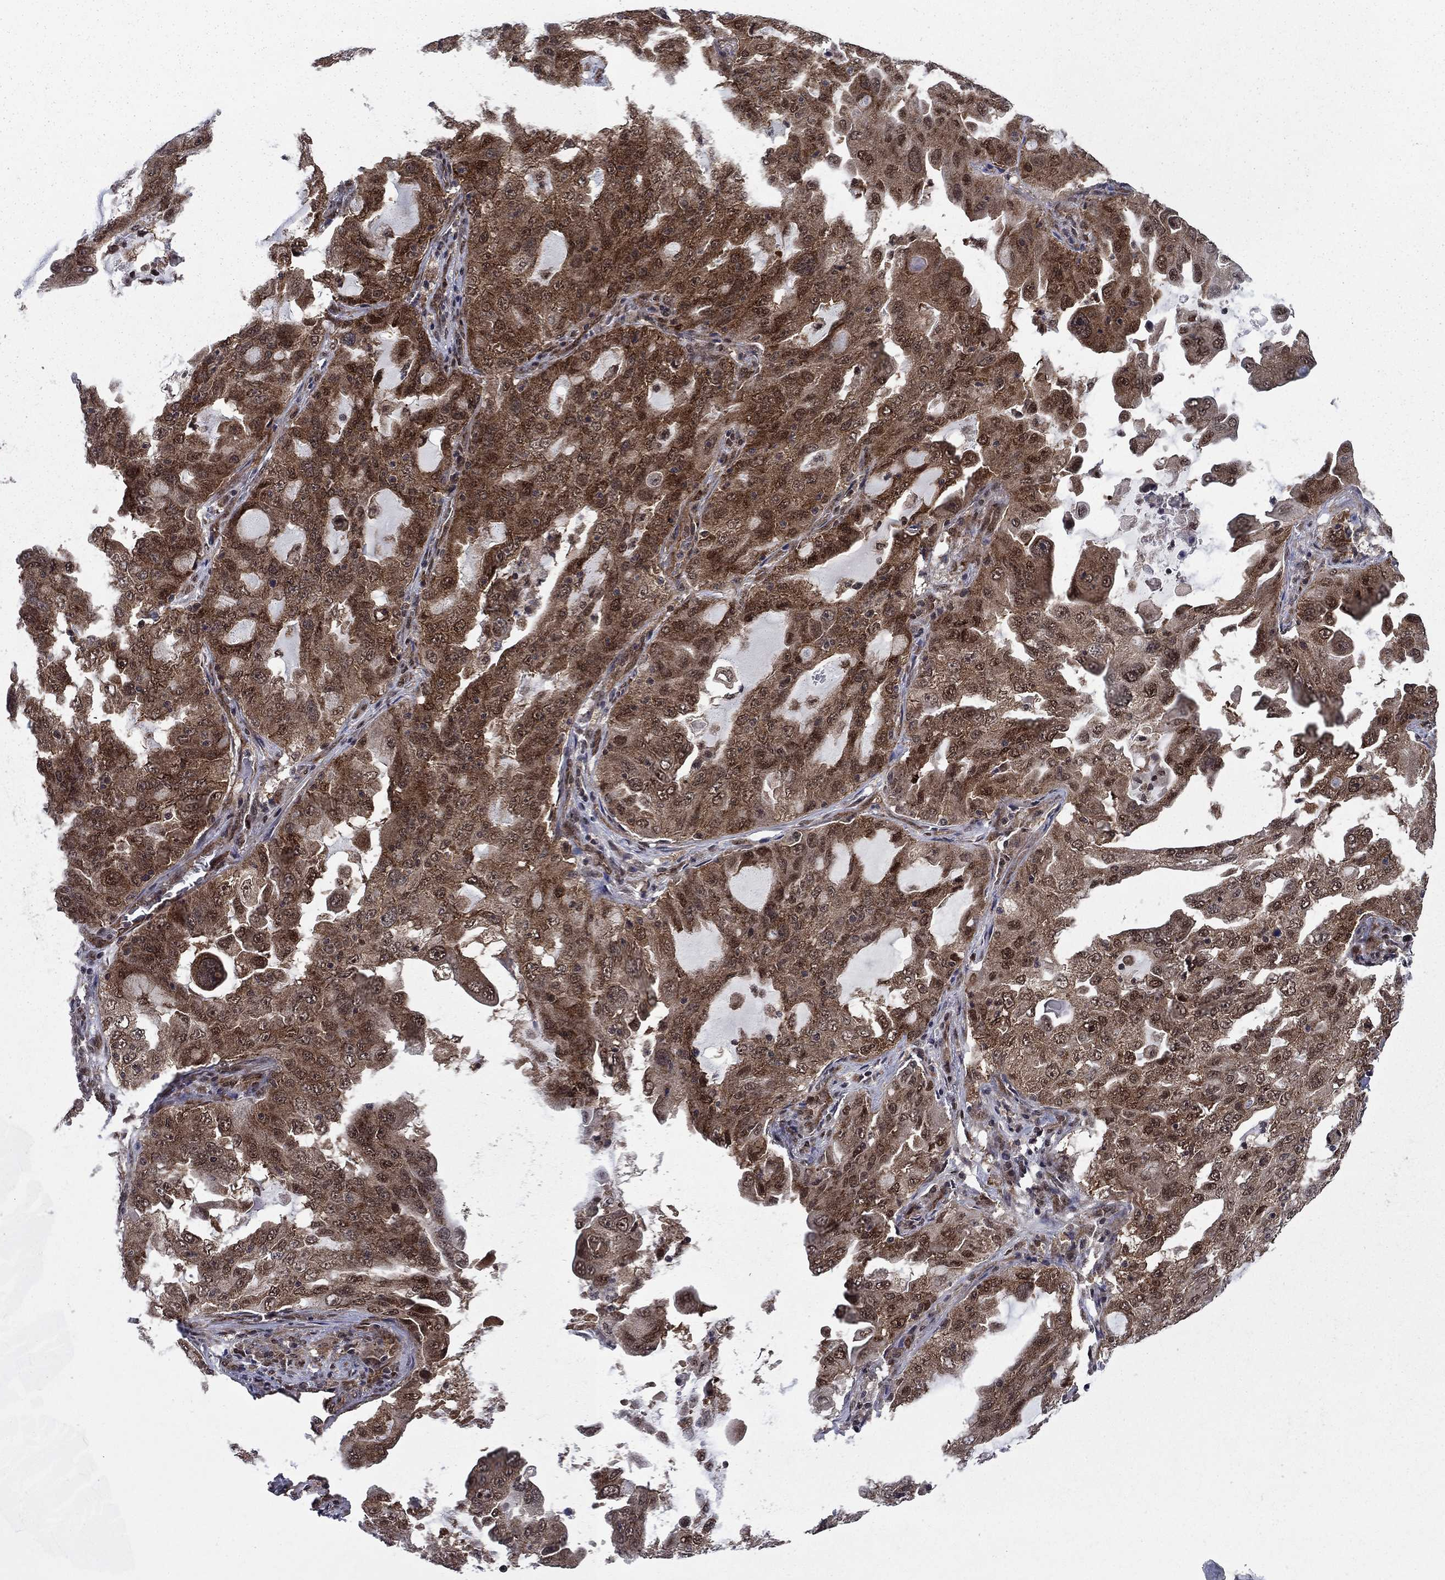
{"staining": {"intensity": "strong", "quantity": "25%-75%", "location": "cytoplasmic/membranous"}, "tissue": "lung cancer", "cell_type": "Tumor cells", "image_type": "cancer", "snomed": [{"axis": "morphology", "description": "Adenocarcinoma, NOS"}, {"axis": "topography", "description": "Lung"}], "caption": "Immunohistochemistry (IHC) (DAB) staining of human lung cancer (adenocarcinoma) shows strong cytoplasmic/membranous protein staining in about 25%-75% of tumor cells. Using DAB (brown) and hematoxylin (blue) stains, captured at high magnification using brightfield microscopy.", "gene": "DNAJA1", "patient": {"sex": "female", "age": 61}}